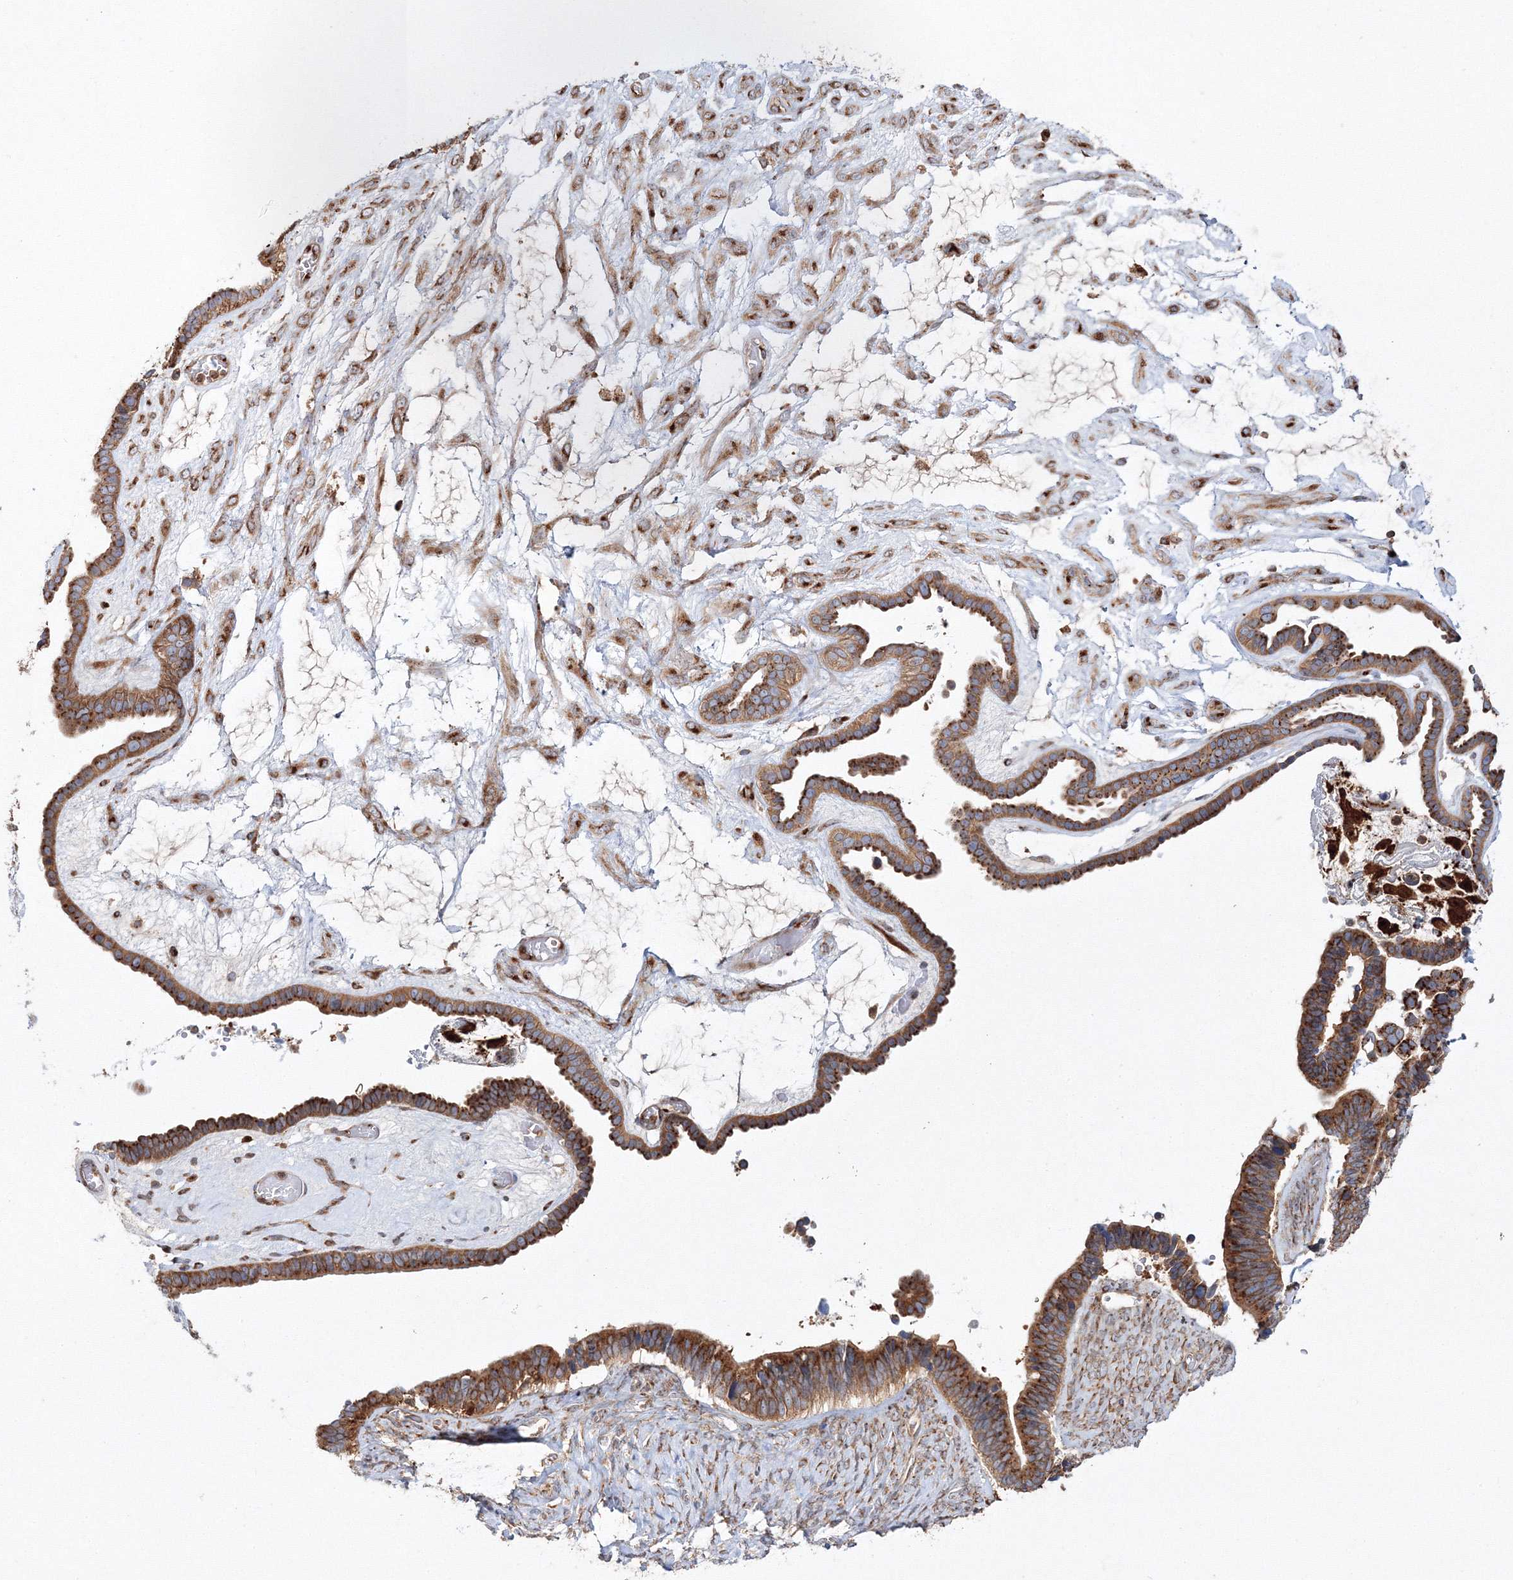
{"staining": {"intensity": "moderate", "quantity": ">75%", "location": "cytoplasmic/membranous"}, "tissue": "ovarian cancer", "cell_type": "Tumor cells", "image_type": "cancer", "snomed": [{"axis": "morphology", "description": "Cystadenocarcinoma, serous, NOS"}, {"axis": "topography", "description": "Ovary"}], "caption": "Ovarian cancer (serous cystadenocarcinoma) stained for a protein (brown) exhibits moderate cytoplasmic/membranous positive positivity in approximately >75% of tumor cells.", "gene": "ARCN1", "patient": {"sex": "female", "age": 56}}